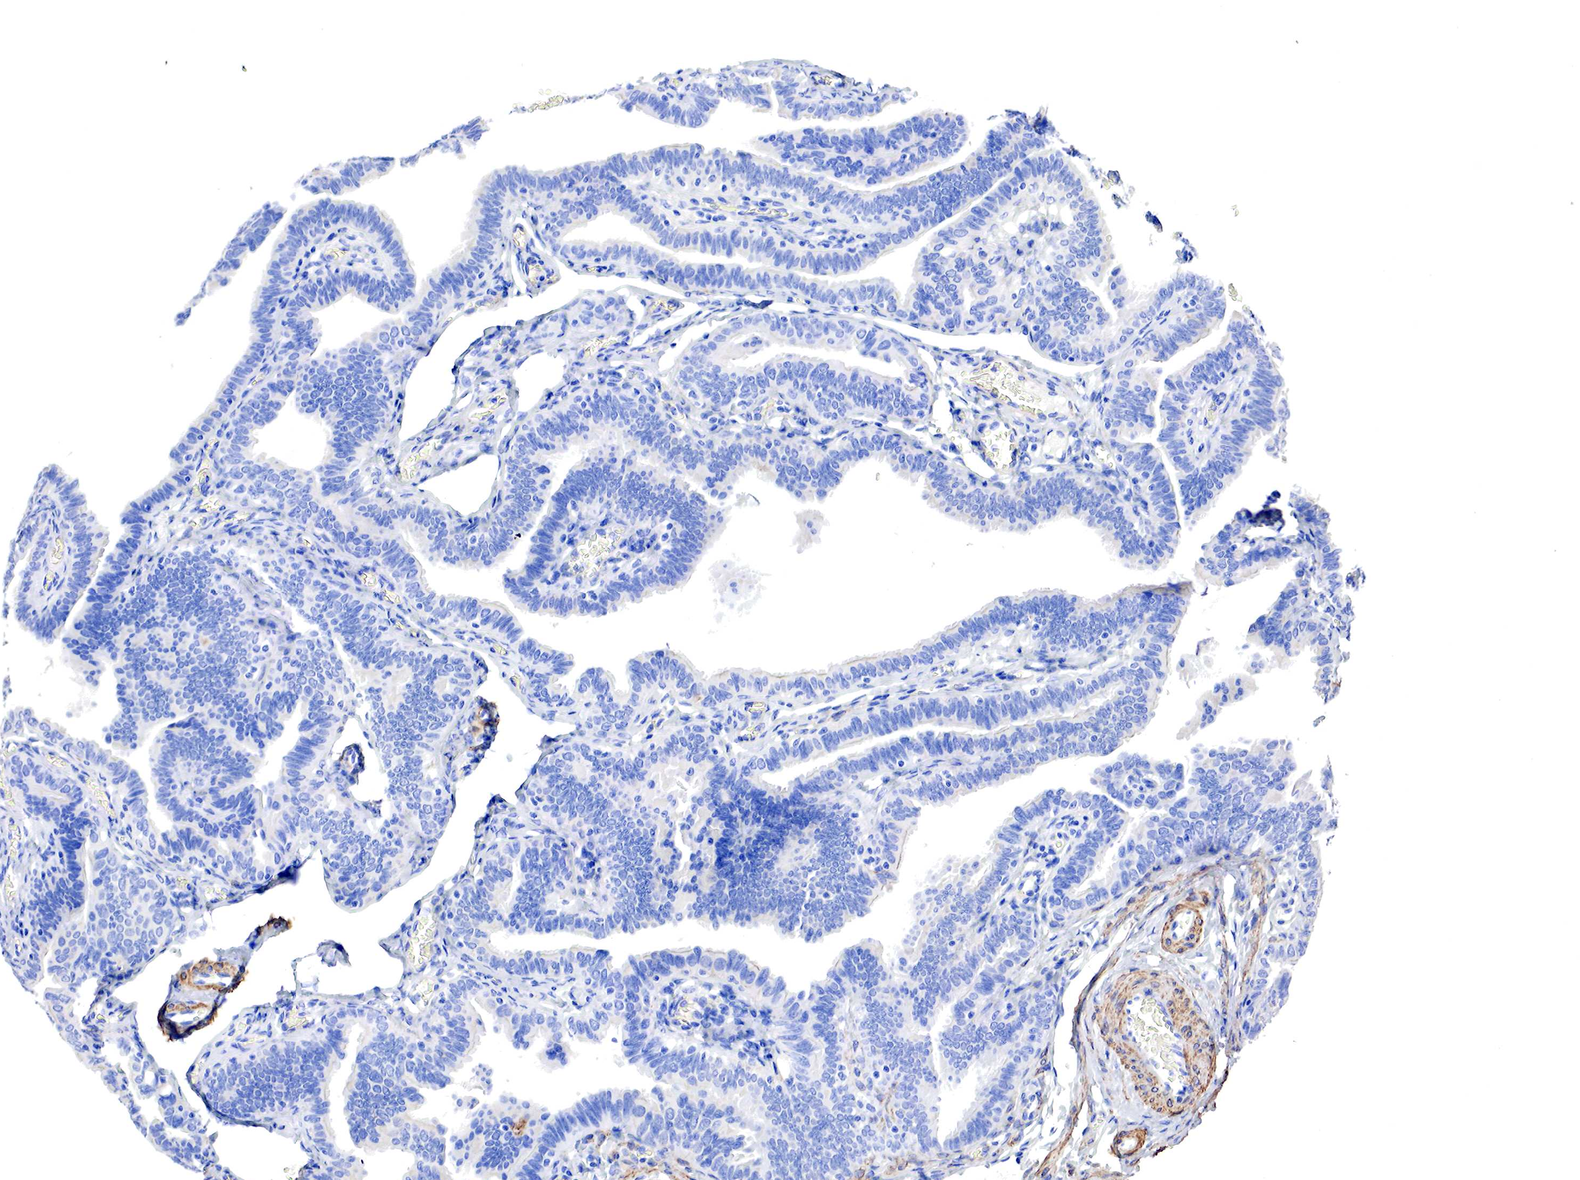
{"staining": {"intensity": "negative", "quantity": "none", "location": "none"}, "tissue": "fallopian tube", "cell_type": "Glandular cells", "image_type": "normal", "snomed": [{"axis": "morphology", "description": "Normal tissue, NOS"}, {"axis": "topography", "description": "Vagina"}, {"axis": "topography", "description": "Fallopian tube"}], "caption": "A micrograph of fallopian tube stained for a protein shows no brown staining in glandular cells.", "gene": "TPM1", "patient": {"sex": "female", "age": 38}}